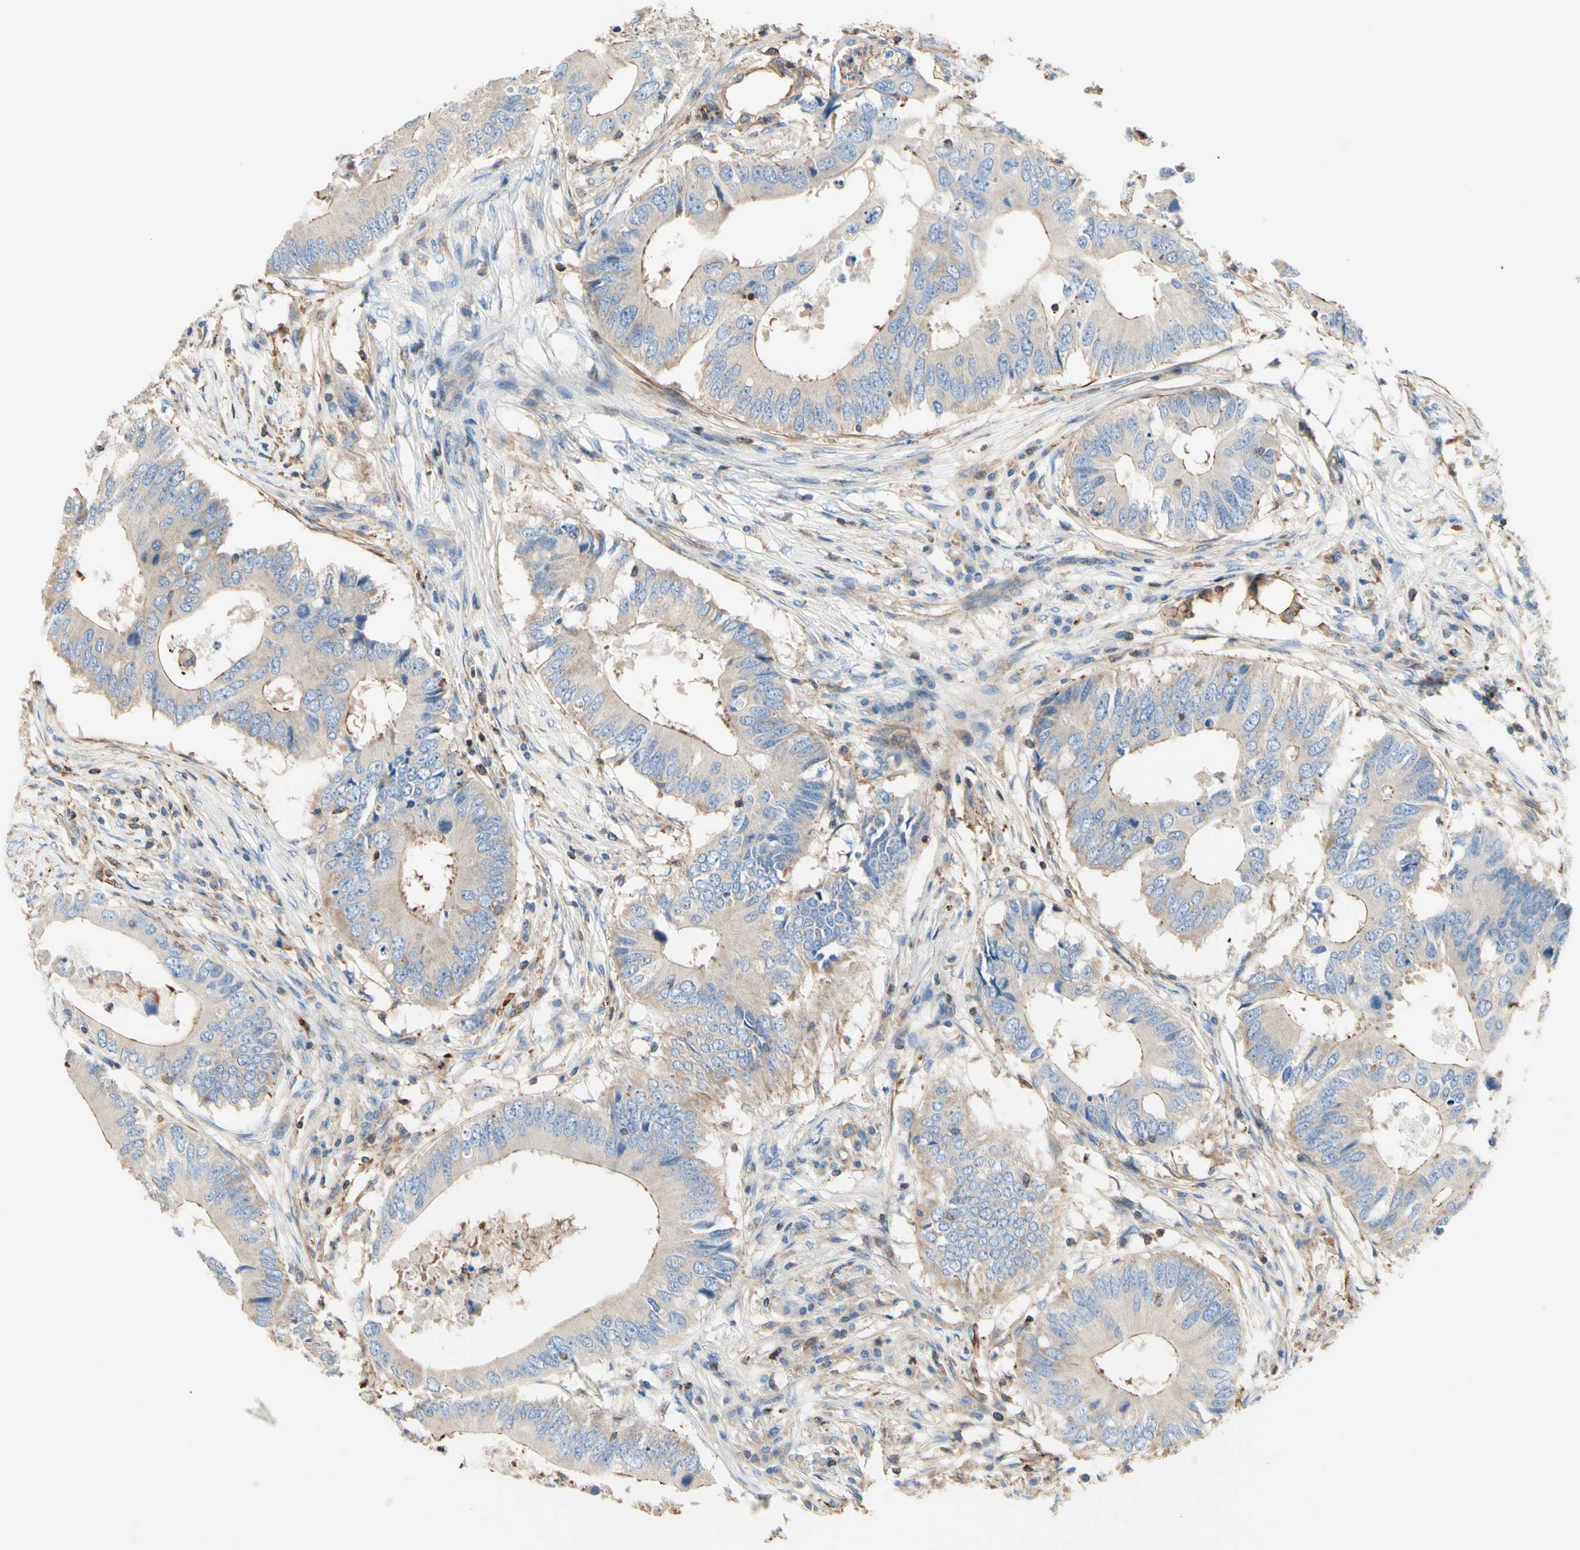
{"staining": {"intensity": "weak", "quantity": "<25%", "location": "cytoplasmic/membranous"}, "tissue": "colorectal cancer", "cell_type": "Tumor cells", "image_type": "cancer", "snomed": [{"axis": "morphology", "description": "Adenocarcinoma, NOS"}, {"axis": "topography", "description": "Colon"}], "caption": "High magnification brightfield microscopy of adenocarcinoma (colorectal) stained with DAB (3,3'-diaminobenzidine) (brown) and counterstained with hematoxylin (blue): tumor cells show no significant expression.", "gene": "SEMA4C", "patient": {"sex": "male", "age": 71}}